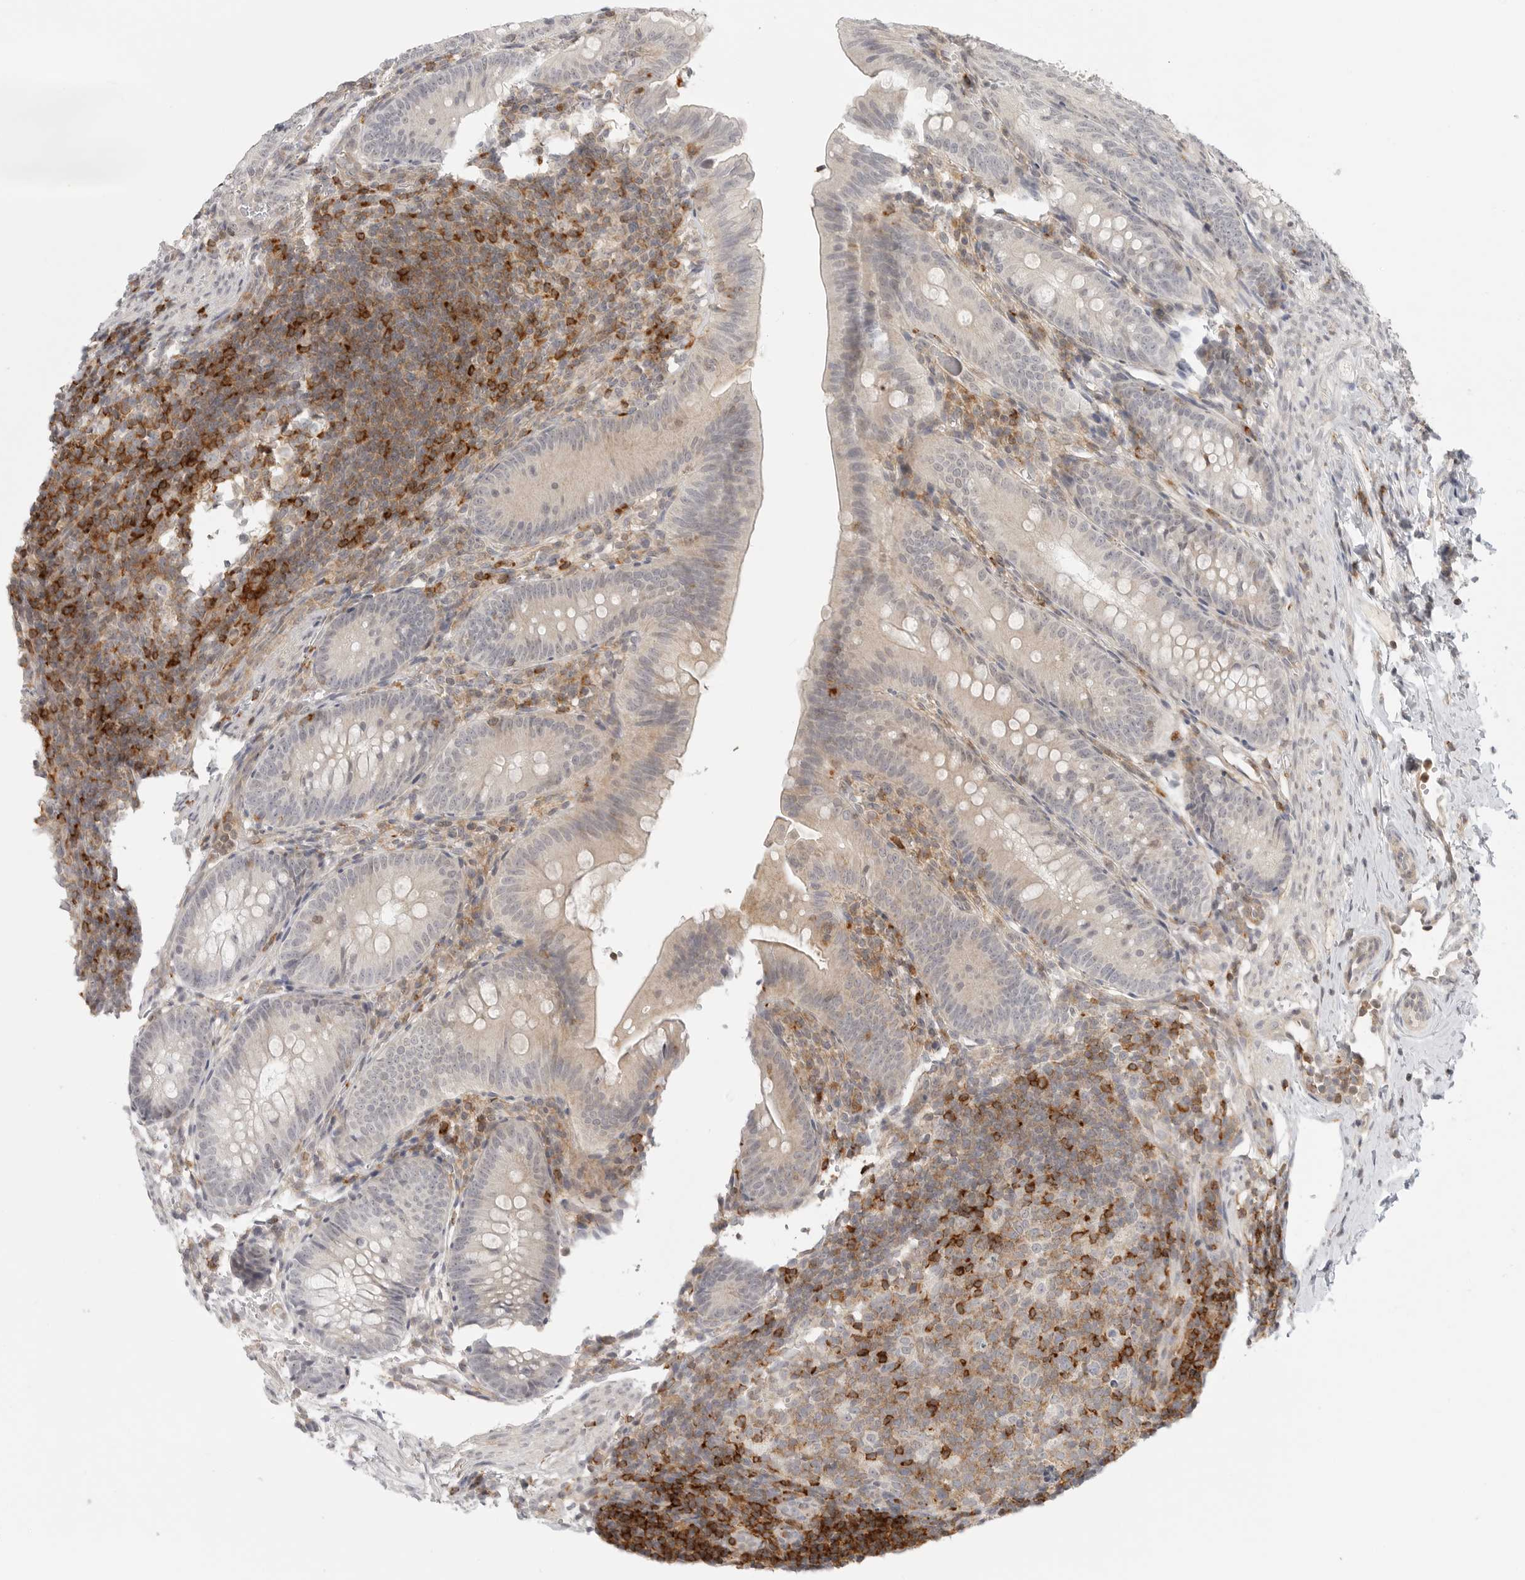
{"staining": {"intensity": "negative", "quantity": "none", "location": "none"}, "tissue": "appendix", "cell_type": "Glandular cells", "image_type": "normal", "snomed": [{"axis": "morphology", "description": "Normal tissue, NOS"}, {"axis": "topography", "description": "Appendix"}], "caption": "Appendix was stained to show a protein in brown. There is no significant positivity in glandular cells. (Brightfield microscopy of DAB IHC at high magnification).", "gene": "SH3KBP1", "patient": {"sex": "male", "age": 1}}